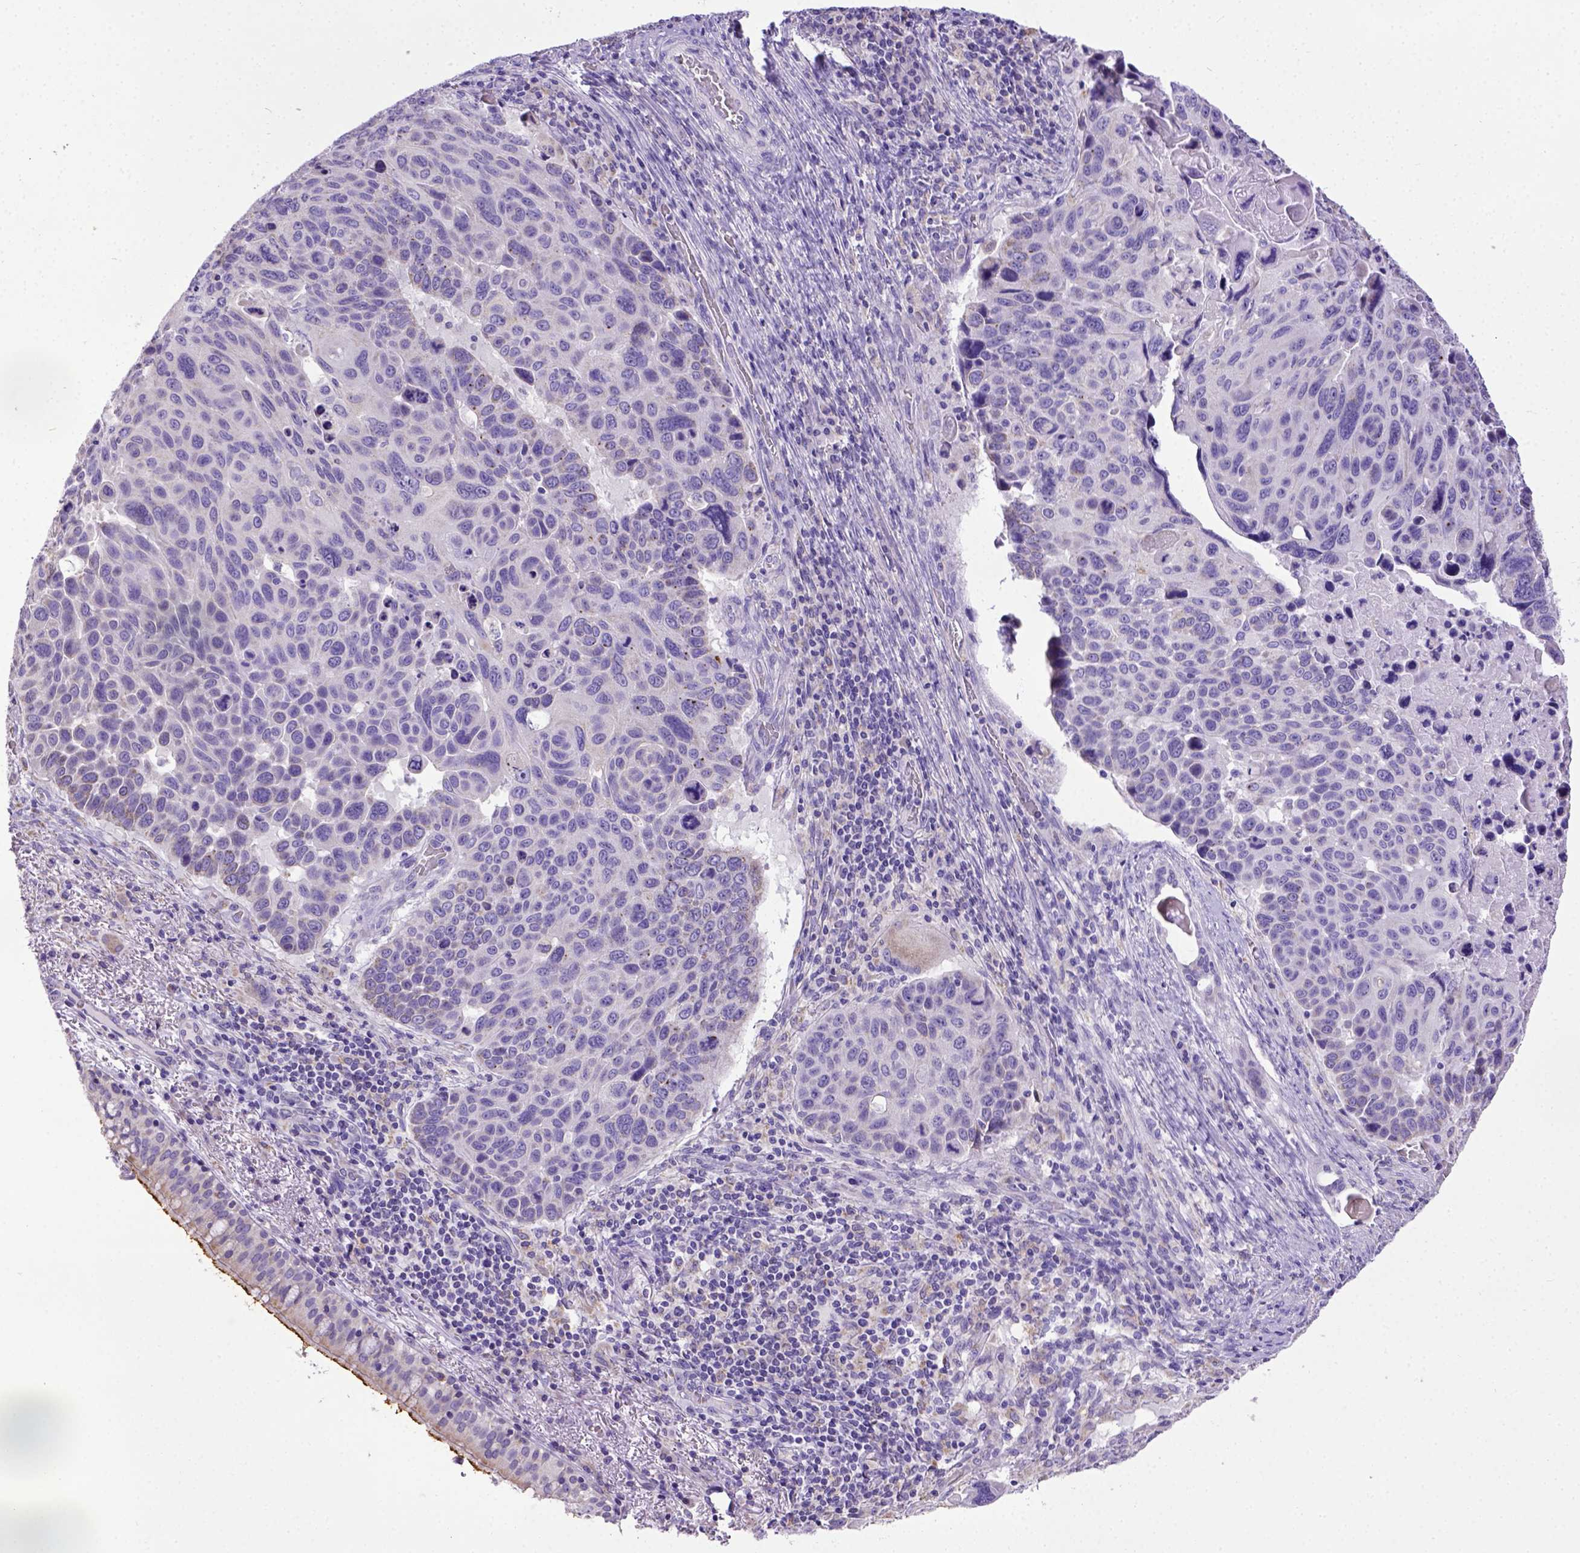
{"staining": {"intensity": "negative", "quantity": "none", "location": "none"}, "tissue": "lung cancer", "cell_type": "Tumor cells", "image_type": "cancer", "snomed": [{"axis": "morphology", "description": "Squamous cell carcinoma, NOS"}, {"axis": "topography", "description": "Lung"}], "caption": "Immunohistochemical staining of lung cancer (squamous cell carcinoma) exhibits no significant expression in tumor cells.", "gene": "SPEF1", "patient": {"sex": "male", "age": 68}}